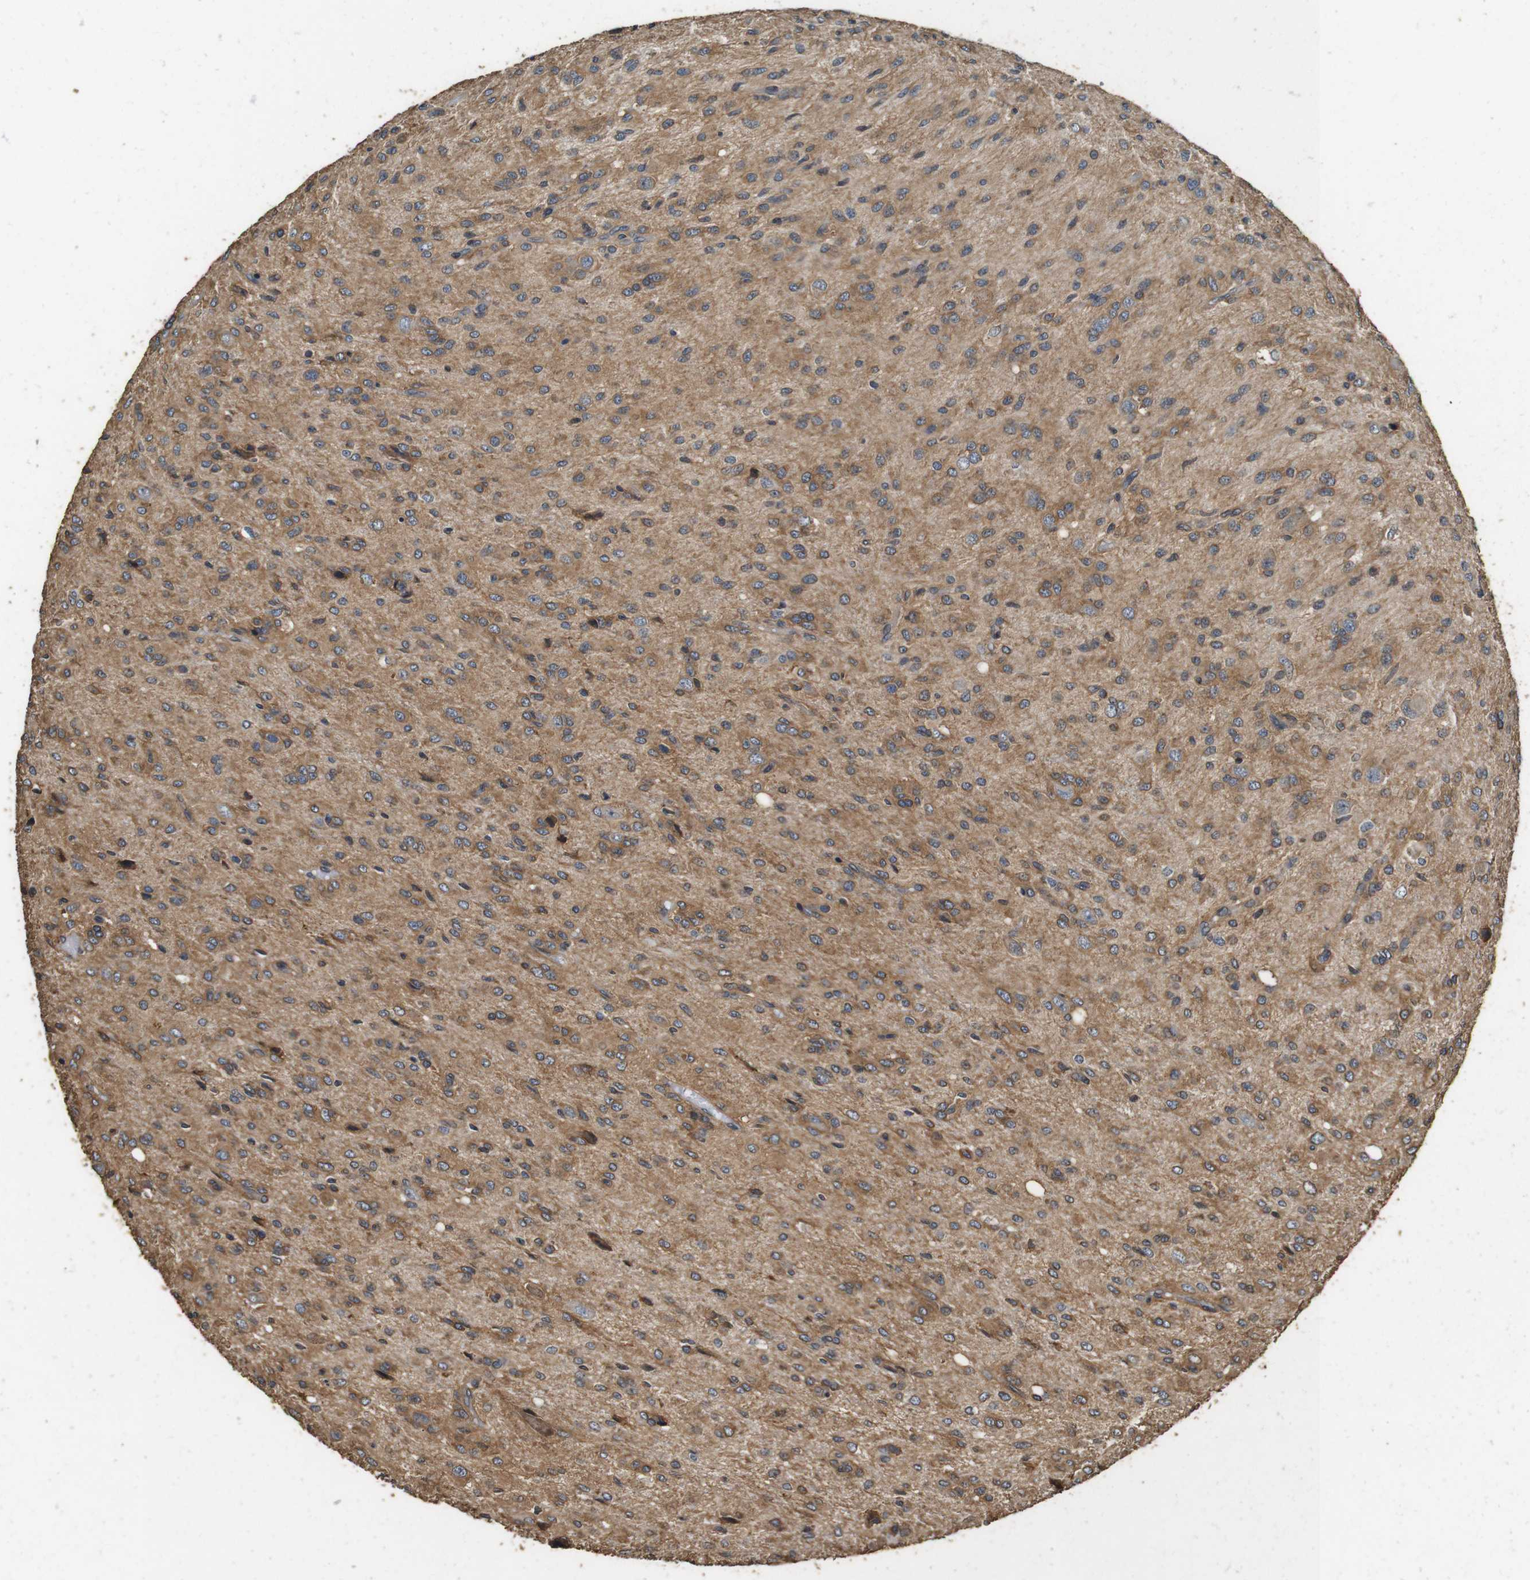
{"staining": {"intensity": "moderate", "quantity": ">75%", "location": "cytoplasmic/membranous"}, "tissue": "glioma", "cell_type": "Tumor cells", "image_type": "cancer", "snomed": [{"axis": "morphology", "description": "Glioma, malignant, High grade"}, {"axis": "topography", "description": "Brain"}], "caption": "IHC staining of glioma, which exhibits medium levels of moderate cytoplasmic/membranous expression in approximately >75% of tumor cells indicating moderate cytoplasmic/membranous protein staining. The staining was performed using DAB (brown) for protein detection and nuclei were counterstained in hematoxylin (blue).", "gene": "CNPY4", "patient": {"sex": "female", "age": 59}}